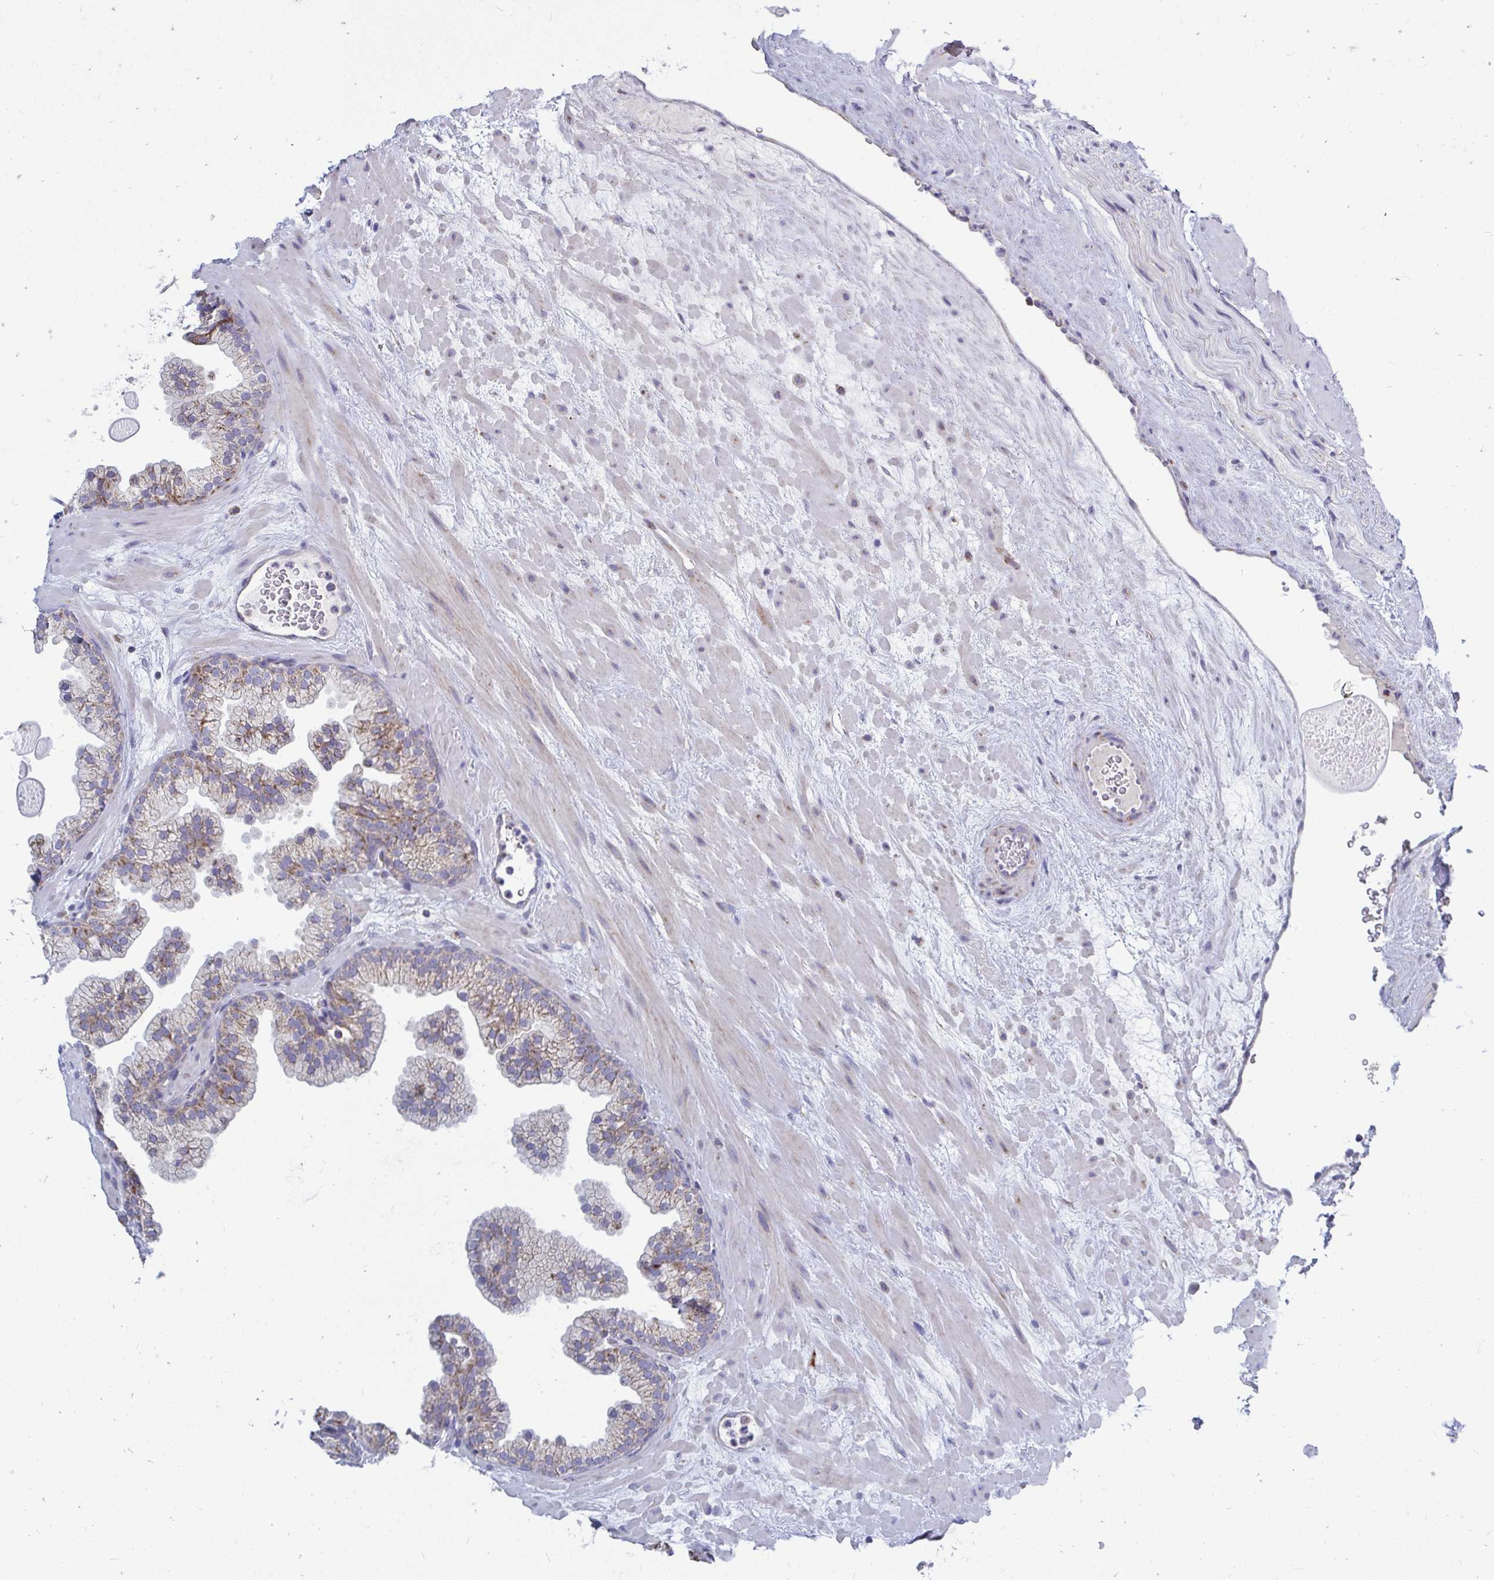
{"staining": {"intensity": "weak", "quantity": ">75%", "location": "cytoplasmic/membranous"}, "tissue": "prostate", "cell_type": "Glandular cells", "image_type": "normal", "snomed": [{"axis": "morphology", "description": "Normal tissue, NOS"}, {"axis": "topography", "description": "Prostate"}, {"axis": "topography", "description": "Peripheral nerve tissue"}], "caption": "An immunohistochemistry photomicrograph of unremarkable tissue is shown. Protein staining in brown highlights weak cytoplasmic/membranous positivity in prostate within glandular cells. The protein of interest is stained brown, and the nuclei are stained in blue (DAB IHC with brightfield microscopy, high magnification).", "gene": "OR10R2", "patient": {"sex": "male", "age": 61}}